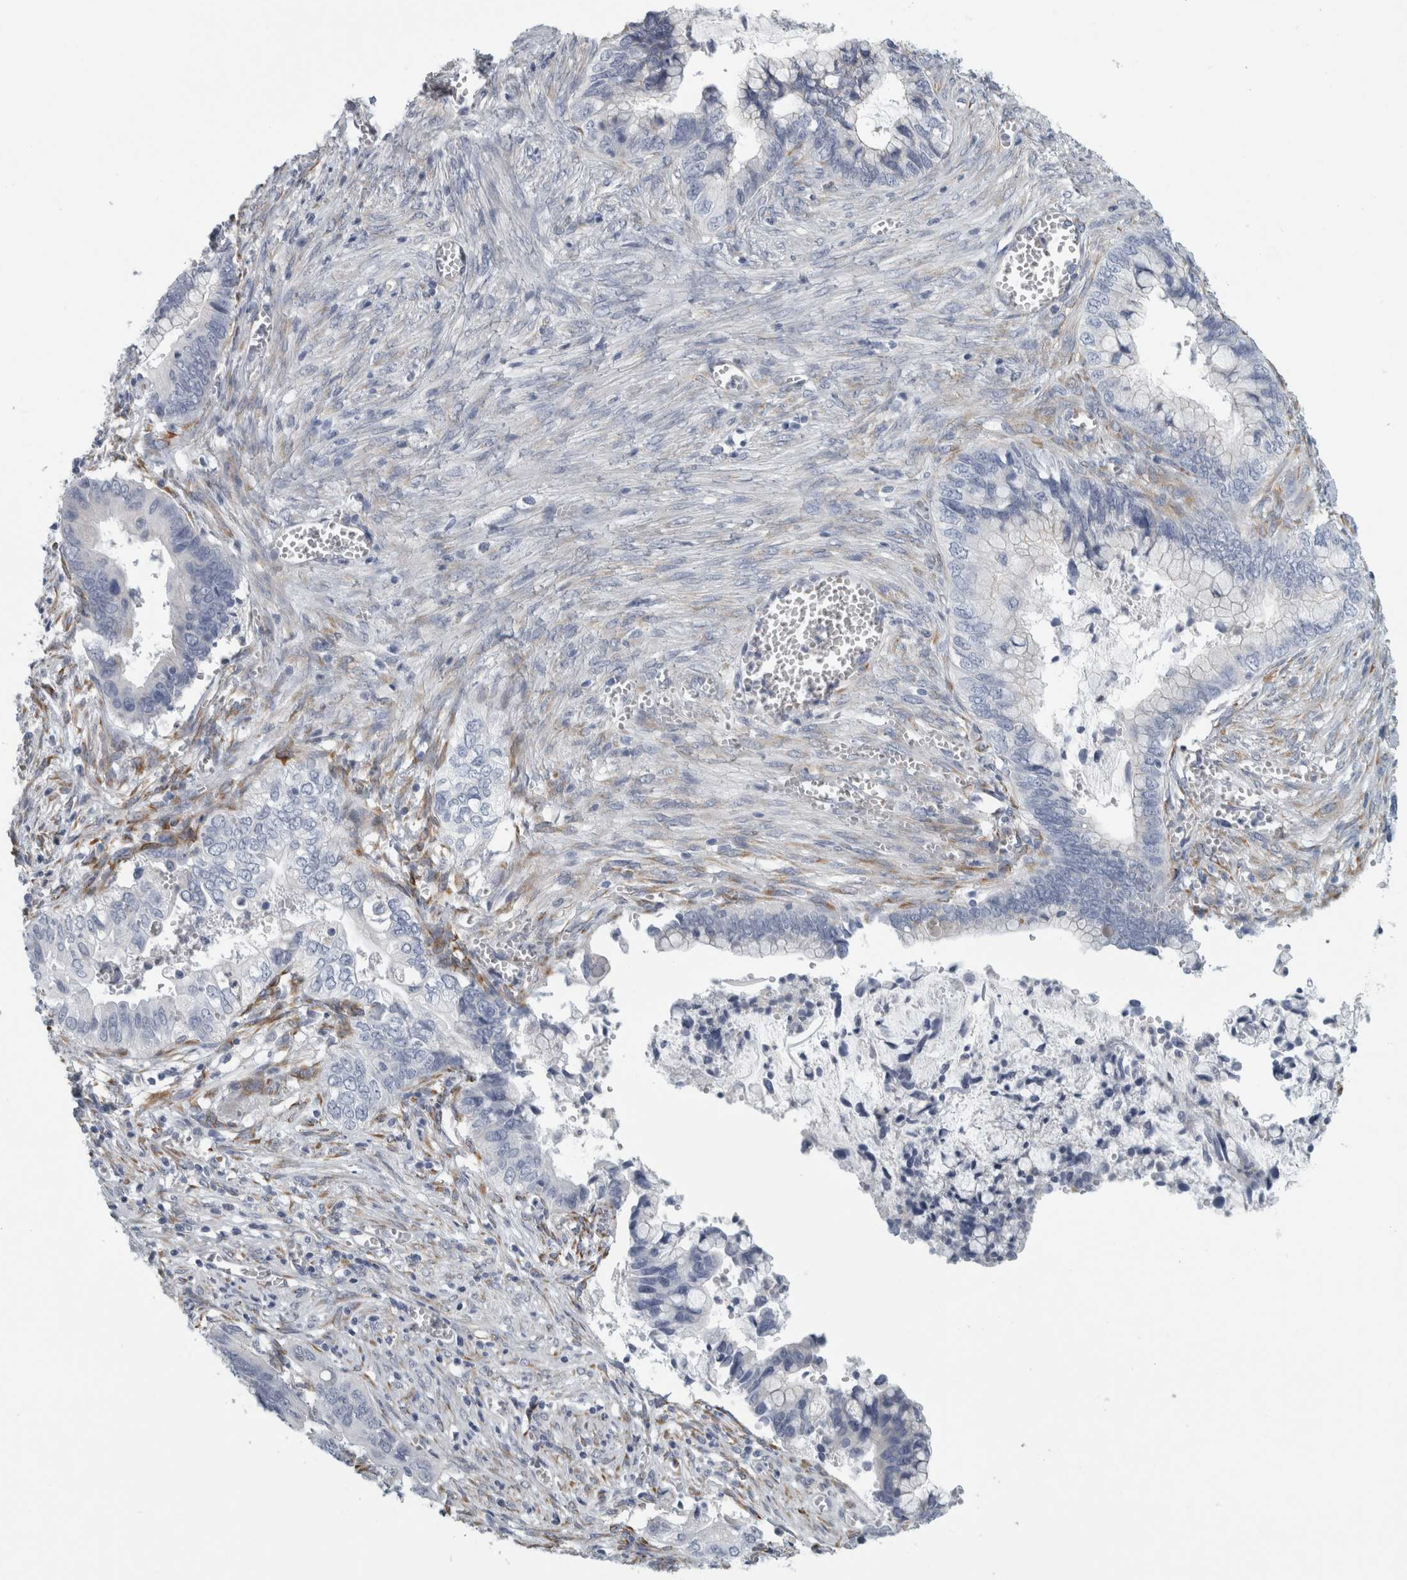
{"staining": {"intensity": "negative", "quantity": "none", "location": "none"}, "tissue": "cervical cancer", "cell_type": "Tumor cells", "image_type": "cancer", "snomed": [{"axis": "morphology", "description": "Adenocarcinoma, NOS"}, {"axis": "topography", "description": "Cervix"}], "caption": "IHC image of neoplastic tissue: human adenocarcinoma (cervical) stained with DAB shows no significant protein staining in tumor cells. The staining is performed using DAB brown chromogen with nuclei counter-stained in using hematoxylin.", "gene": "B3GNT3", "patient": {"sex": "female", "age": 44}}